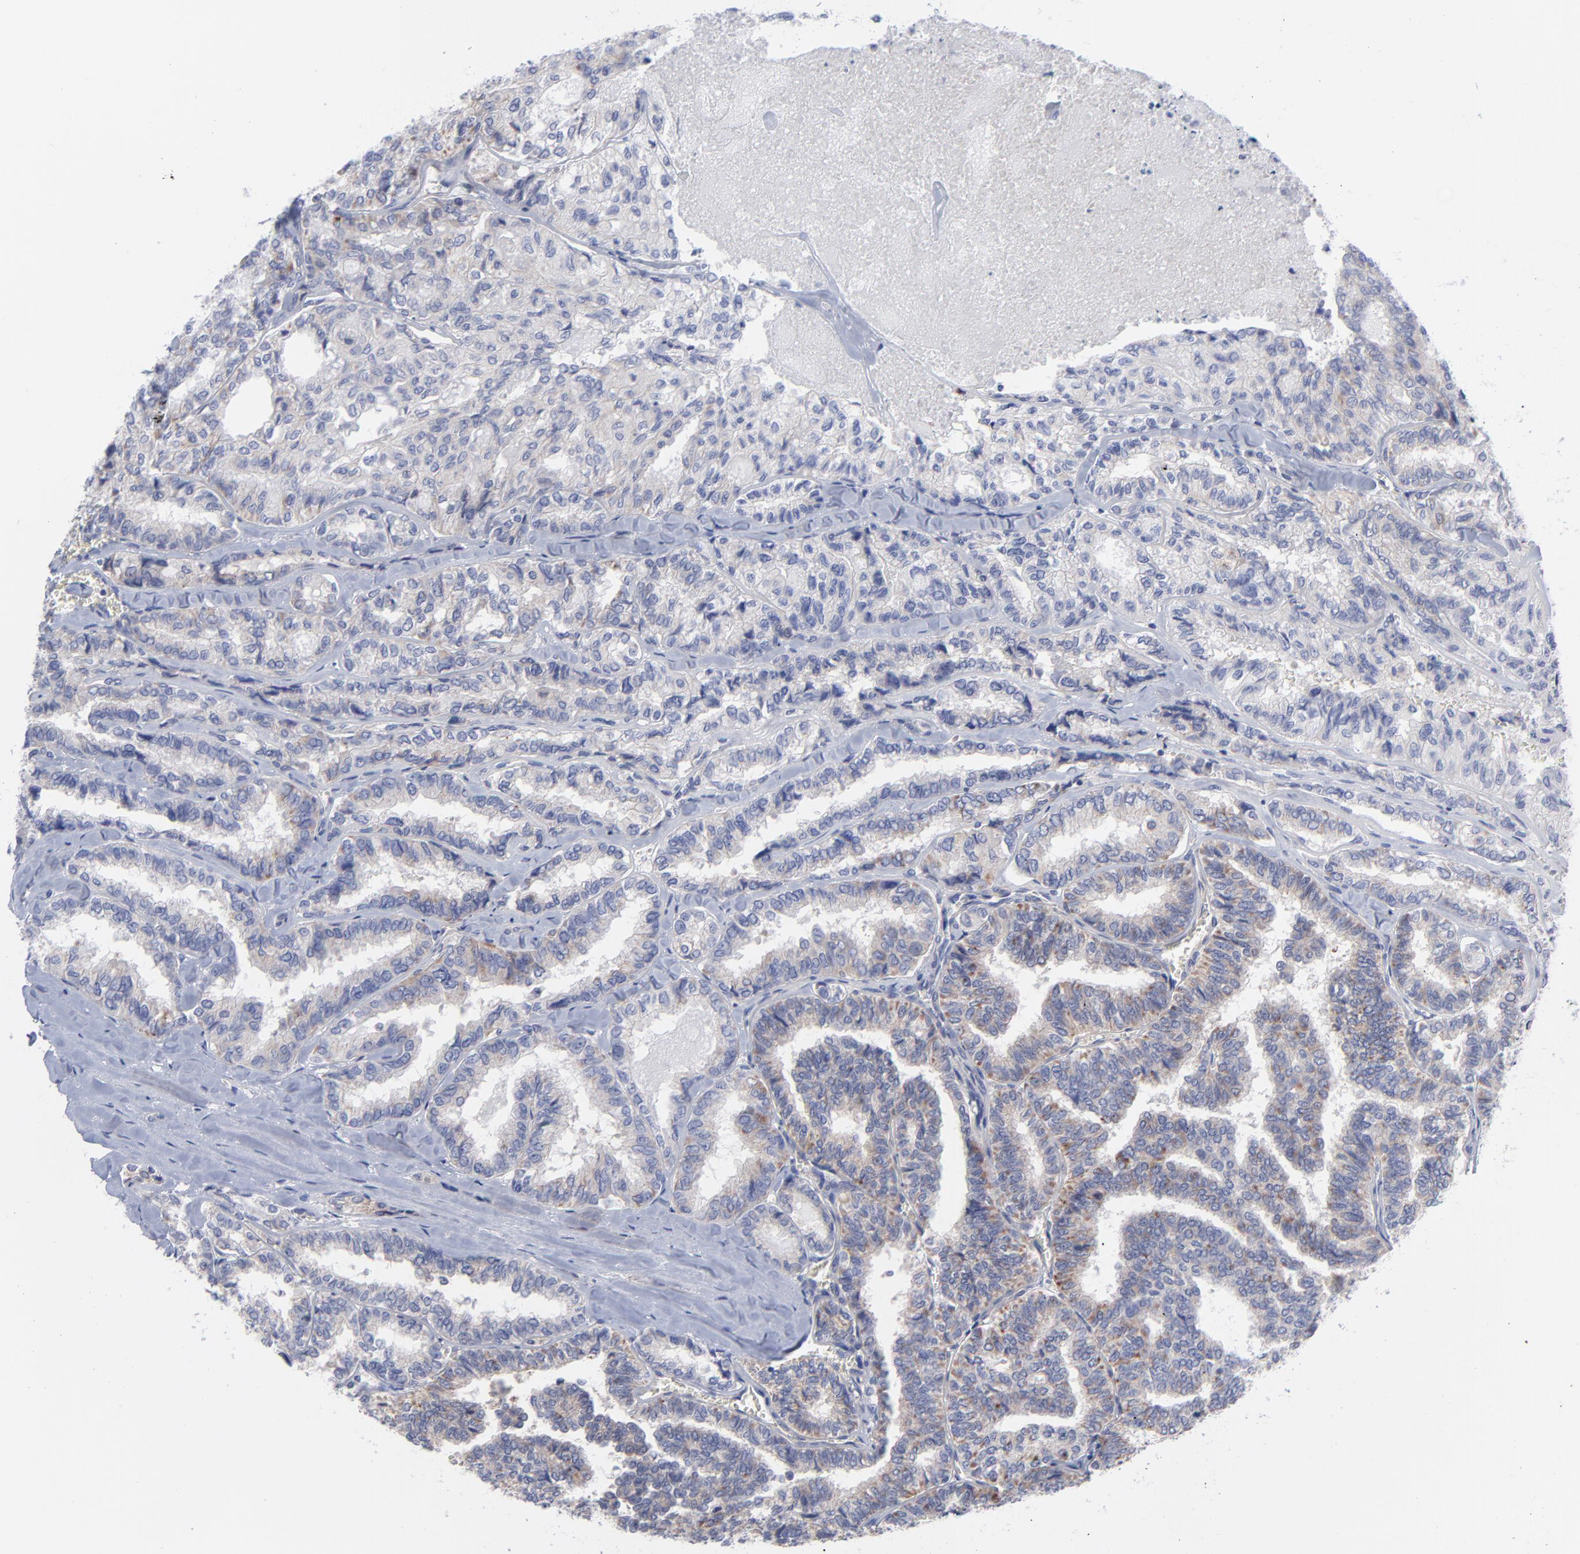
{"staining": {"intensity": "weak", "quantity": "25%-75%", "location": "cytoplasmic/membranous"}, "tissue": "thyroid cancer", "cell_type": "Tumor cells", "image_type": "cancer", "snomed": [{"axis": "morphology", "description": "Papillary adenocarcinoma, NOS"}, {"axis": "topography", "description": "Thyroid gland"}], "caption": "DAB (3,3'-diaminobenzidine) immunohistochemical staining of human thyroid papillary adenocarcinoma exhibits weak cytoplasmic/membranous protein staining in approximately 25%-75% of tumor cells.", "gene": "NFKBIA", "patient": {"sex": "female", "age": 35}}